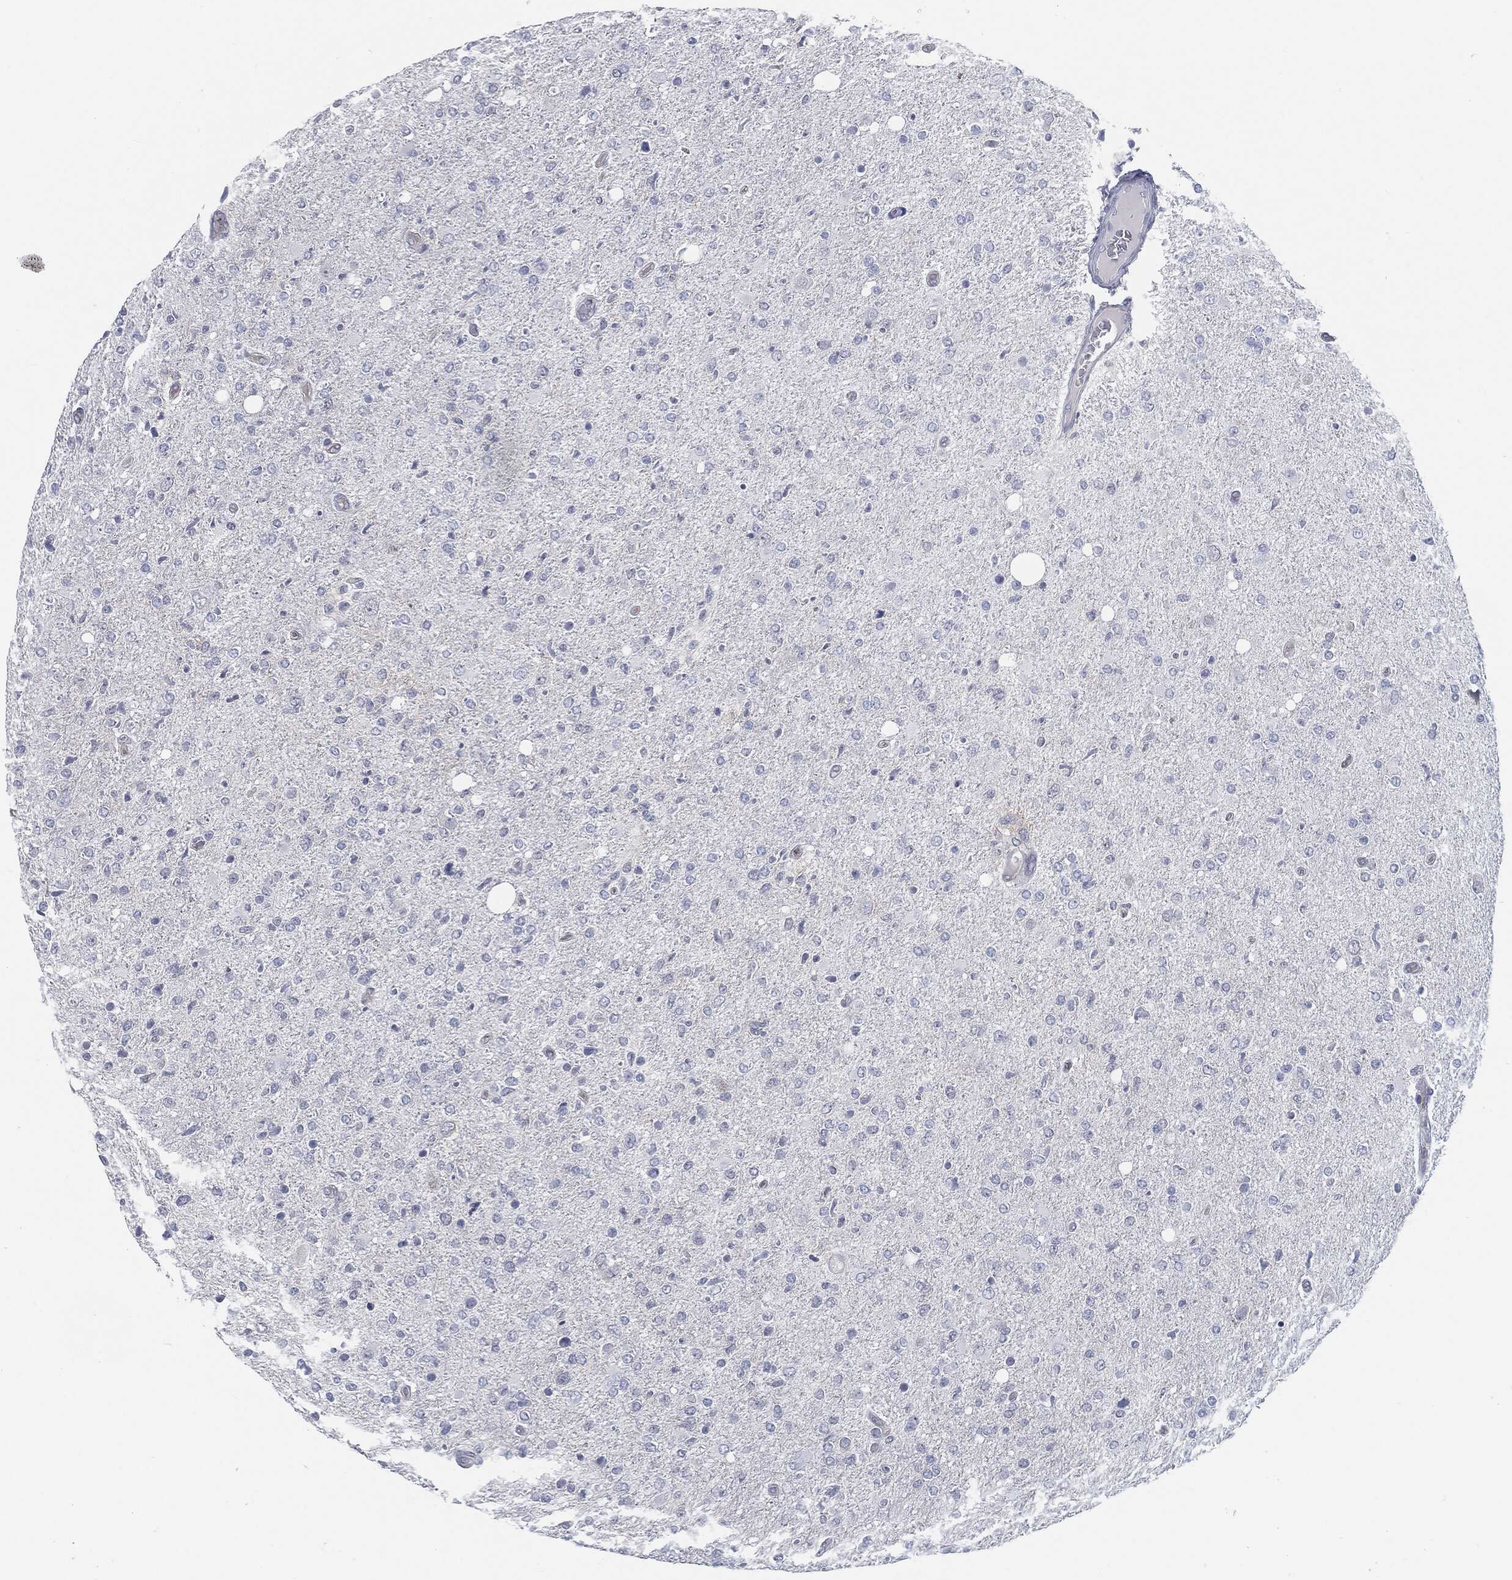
{"staining": {"intensity": "negative", "quantity": "none", "location": "none"}, "tissue": "glioma", "cell_type": "Tumor cells", "image_type": "cancer", "snomed": [{"axis": "morphology", "description": "Glioma, malignant, High grade"}, {"axis": "topography", "description": "Cerebral cortex"}], "caption": "Protein analysis of malignant high-grade glioma exhibits no significant positivity in tumor cells.", "gene": "PROM1", "patient": {"sex": "male", "age": 70}}